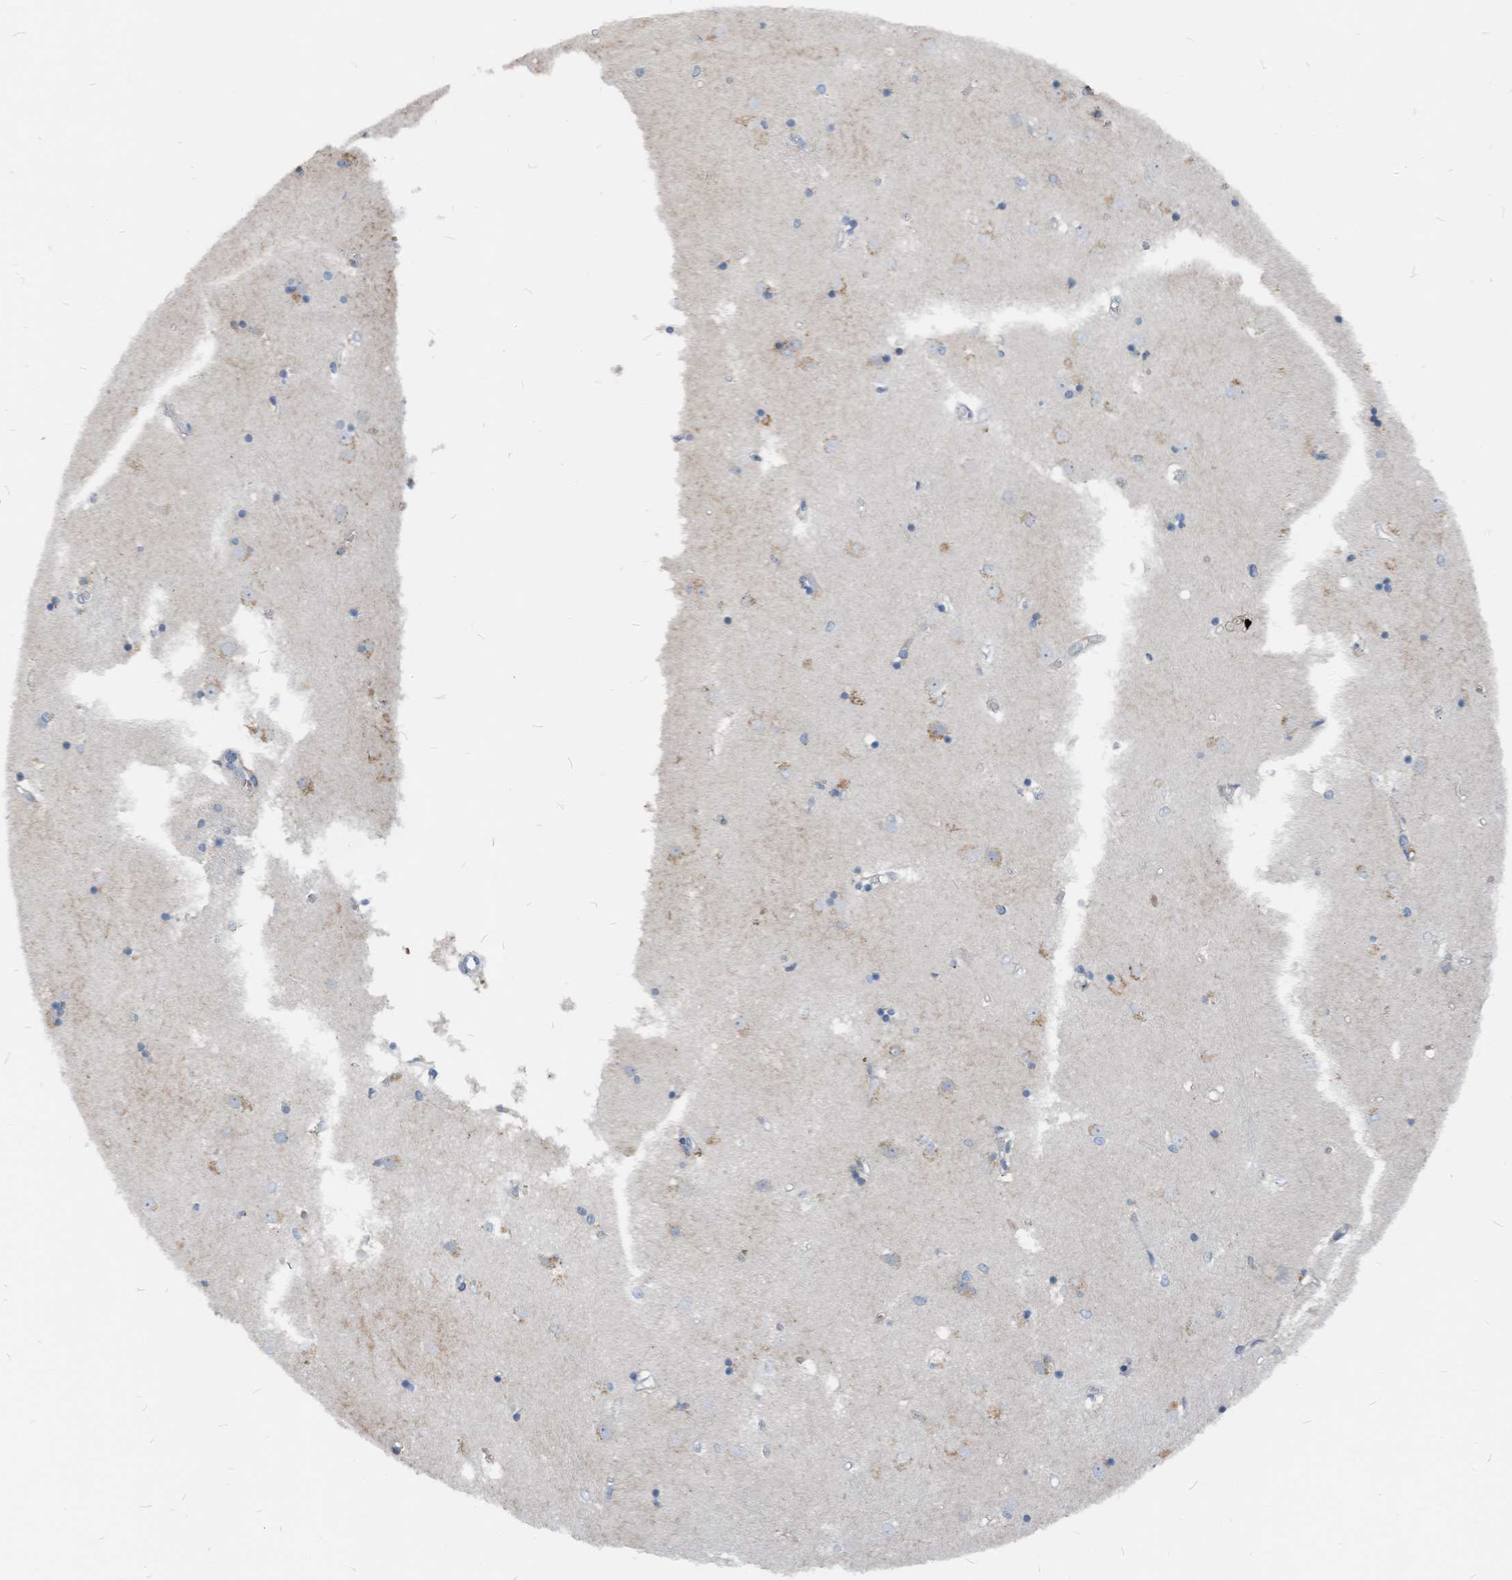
{"staining": {"intensity": "negative", "quantity": "none", "location": "none"}, "tissue": "caudate", "cell_type": "Glial cells", "image_type": "normal", "snomed": [{"axis": "morphology", "description": "Normal tissue, NOS"}, {"axis": "topography", "description": "Lateral ventricle wall"}], "caption": "Unremarkable caudate was stained to show a protein in brown. There is no significant expression in glial cells. (Stains: DAB immunohistochemistry with hematoxylin counter stain, Microscopy: brightfield microscopy at high magnification).", "gene": "CHMP2B", "patient": {"sex": "male", "age": 45}}